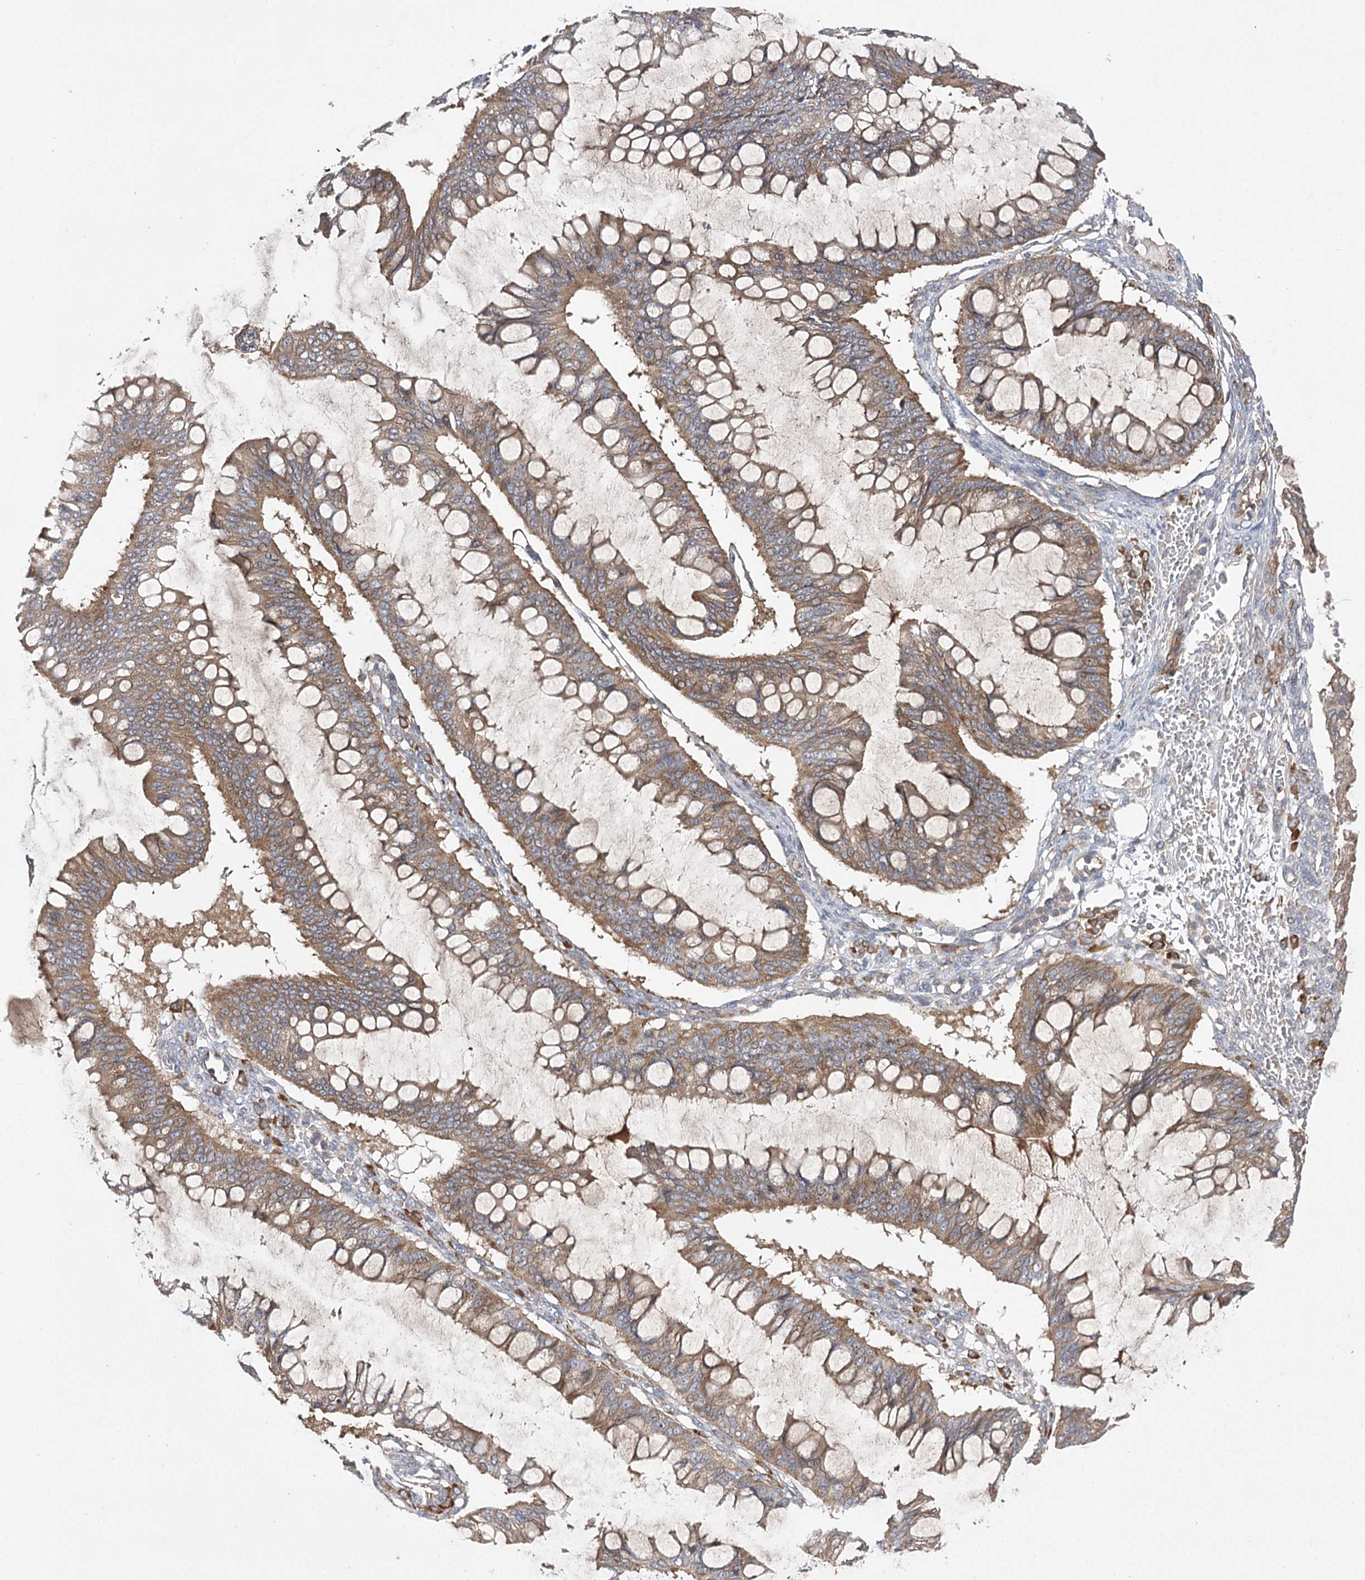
{"staining": {"intensity": "moderate", "quantity": ">75%", "location": "cytoplasmic/membranous"}, "tissue": "ovarian cancer", "cell_type": "Tumor cells", "image_type": "cancer", "snomed": [{"axis": "morphology", "description": "Cystadenocarcinoma, mucinous, NOS"}, {"axis": "topography", "description": "Ovary"}], "caption": "Immunohistochemistry (IHC) image of neoplastic tissue: human mucinous cystadenocarcinoma (ovarian) stained using IHC shows medium levels of moderate protein expression localized specifically in the cytoplasmic/membranous of tumor cells, appearing as a cytoplasmic/membranous brown color.", "gene": "BCR", "patient": {"sex": "female", "age": 73}}